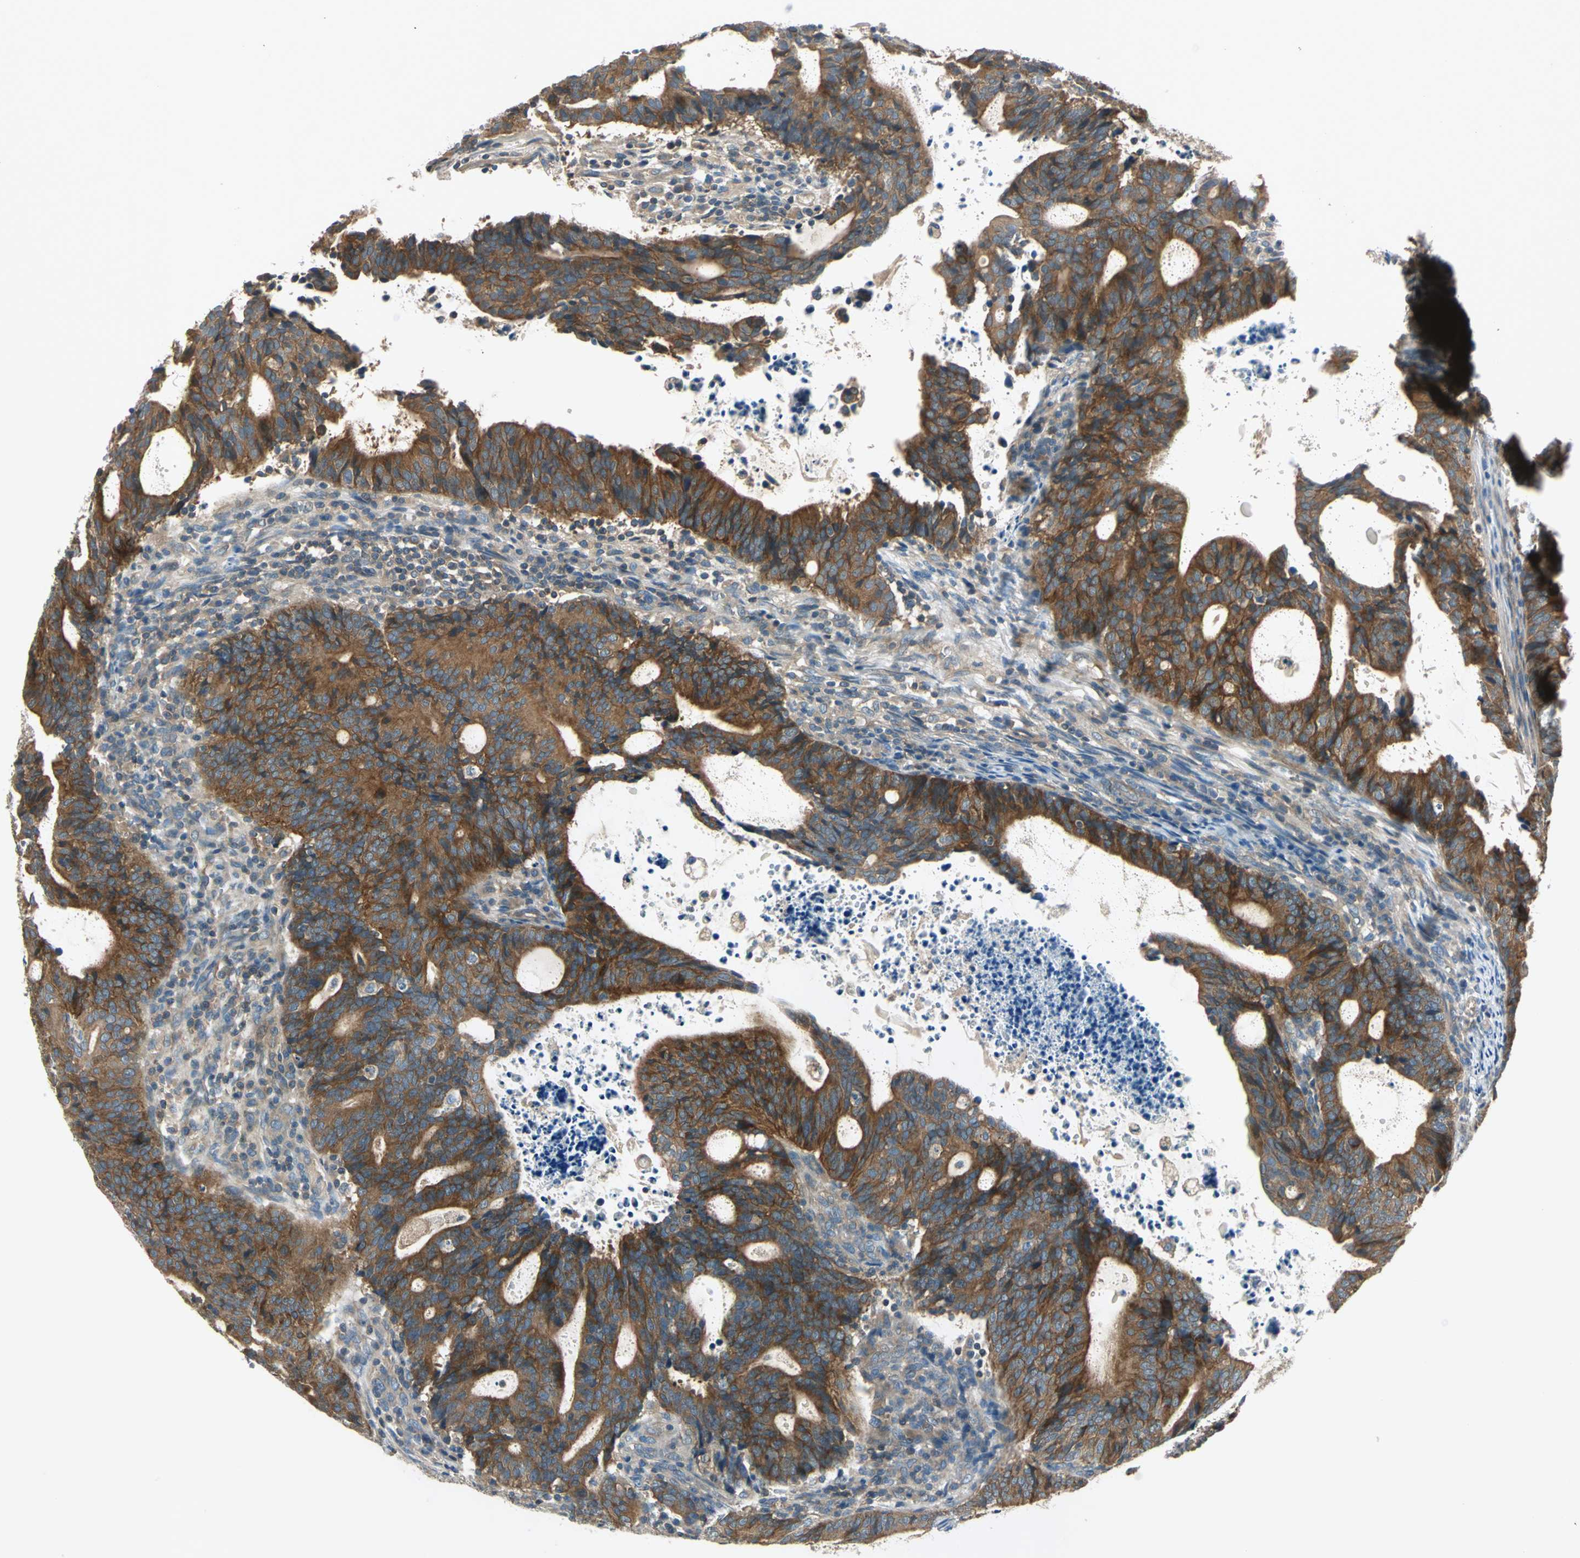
{"staining": {"intensity": "strong", "quantity": ">75%", "location": "cytoplasmic/membranous"}, "tissue": "endometrial cancer", "cell_type": "Tumor cells", "image_type": "cancer", "snomed": [{"axis": "morphology", "description": "Adenocarcinoma, NOS"}, {"axis": "topography", "description": "Uterus"}], "caption": "Protein expression analysis of human endometrial cancer (adenocarcinoma) reveals strong cytoplasmic/membranous positivity in about >75% of tumor cells.", "gene": "PRKAA1", "patient": {"sex": "female", "age": 83}}